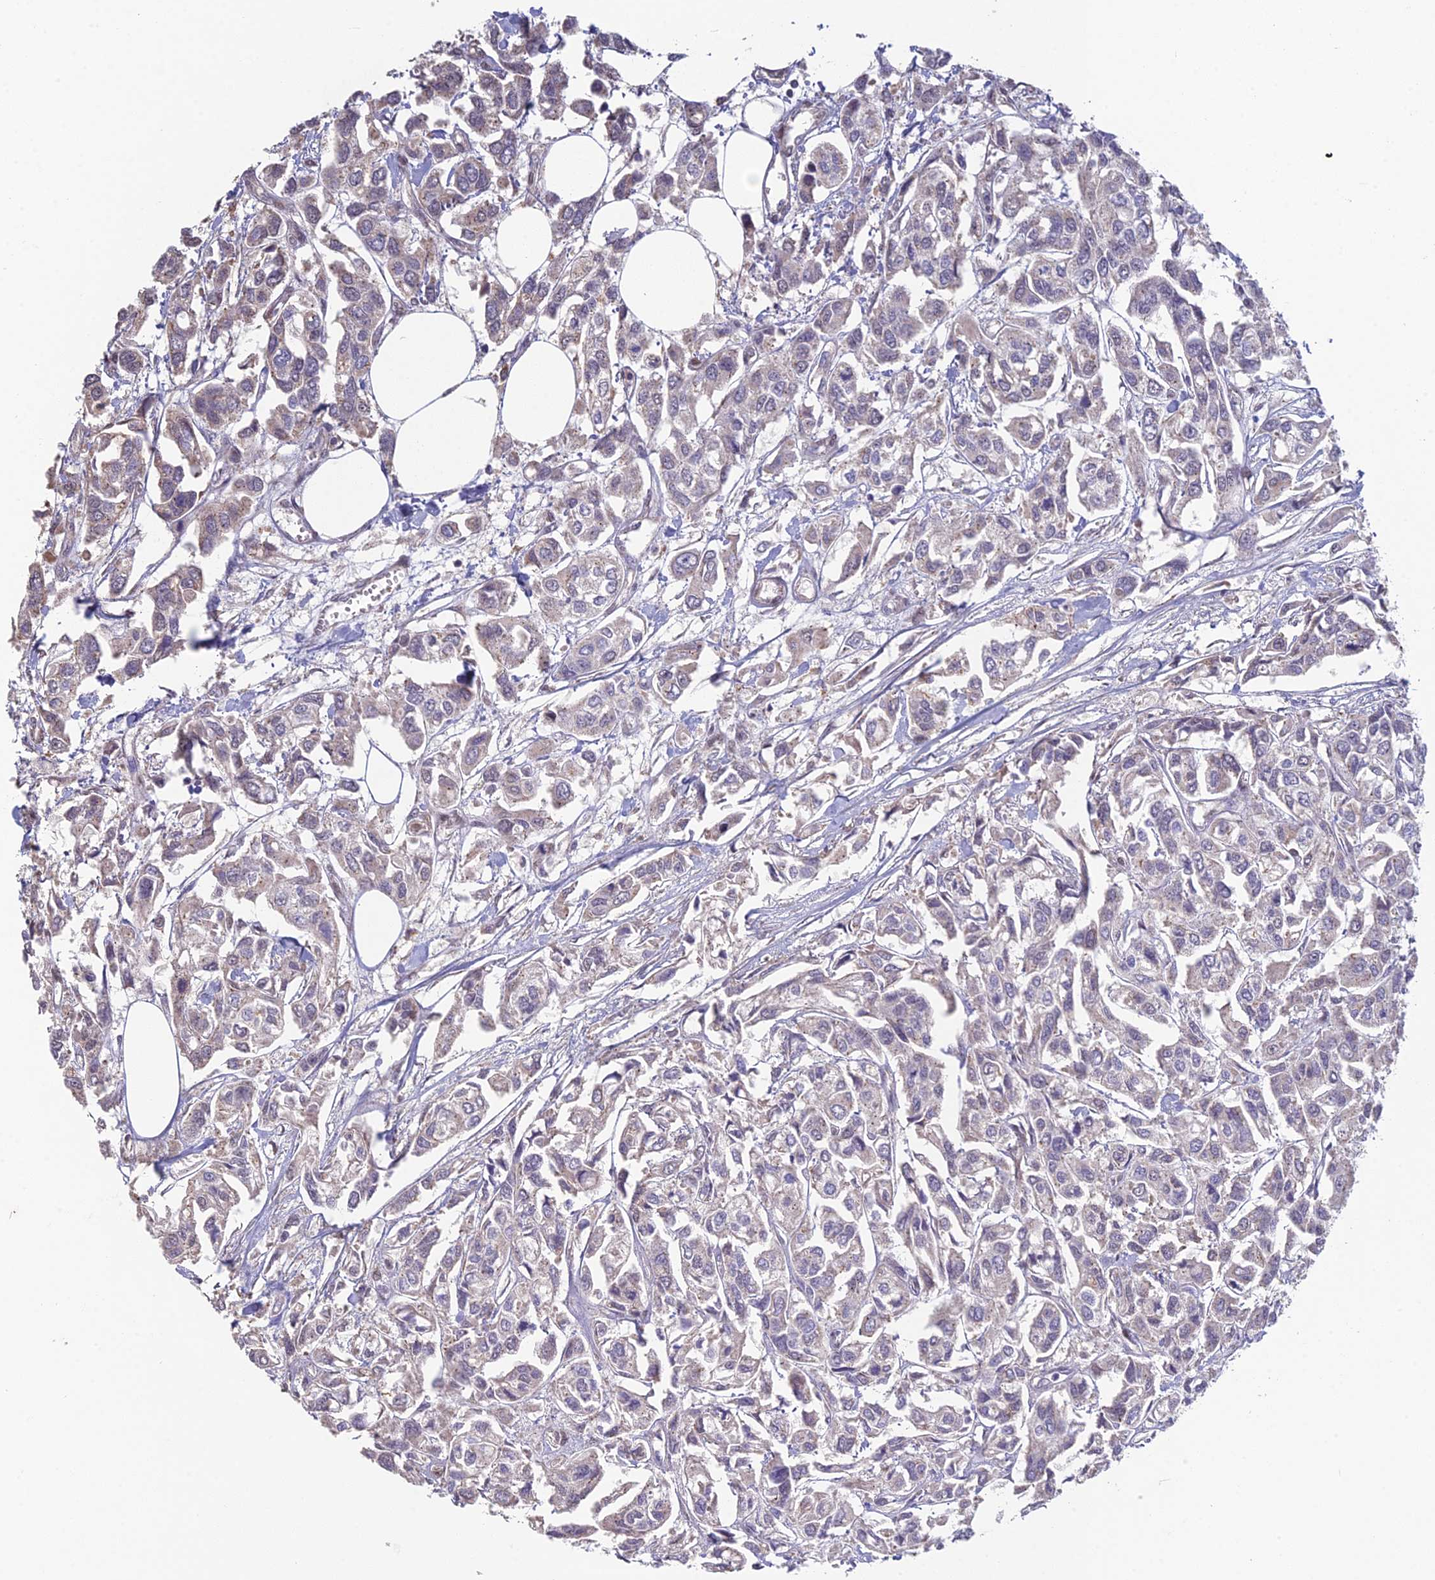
{"staining": {"intensity": "weak", "quantity": "<25%", "location": "cytoplasmic/membranous"}, "tissue": "urothelial cancer", "cell_type": "Tumor cells", "image_type": "cancer", "snomed": [{"axis": "morphology", "description": "Urothelial carcinoma, High grade"}, {"axis": "topography", "description": "Urinary bladder"}], "caption": "Immunohistochemistry histopathology image of neoplastic tissue: human urothelial cancer stained with DAB (3,3'-diaminobenzidine) demonstrates no significant protein expression in tumor cells.", "gene": "FOXS1", "patient": {"sex": "male", "age": 67}}